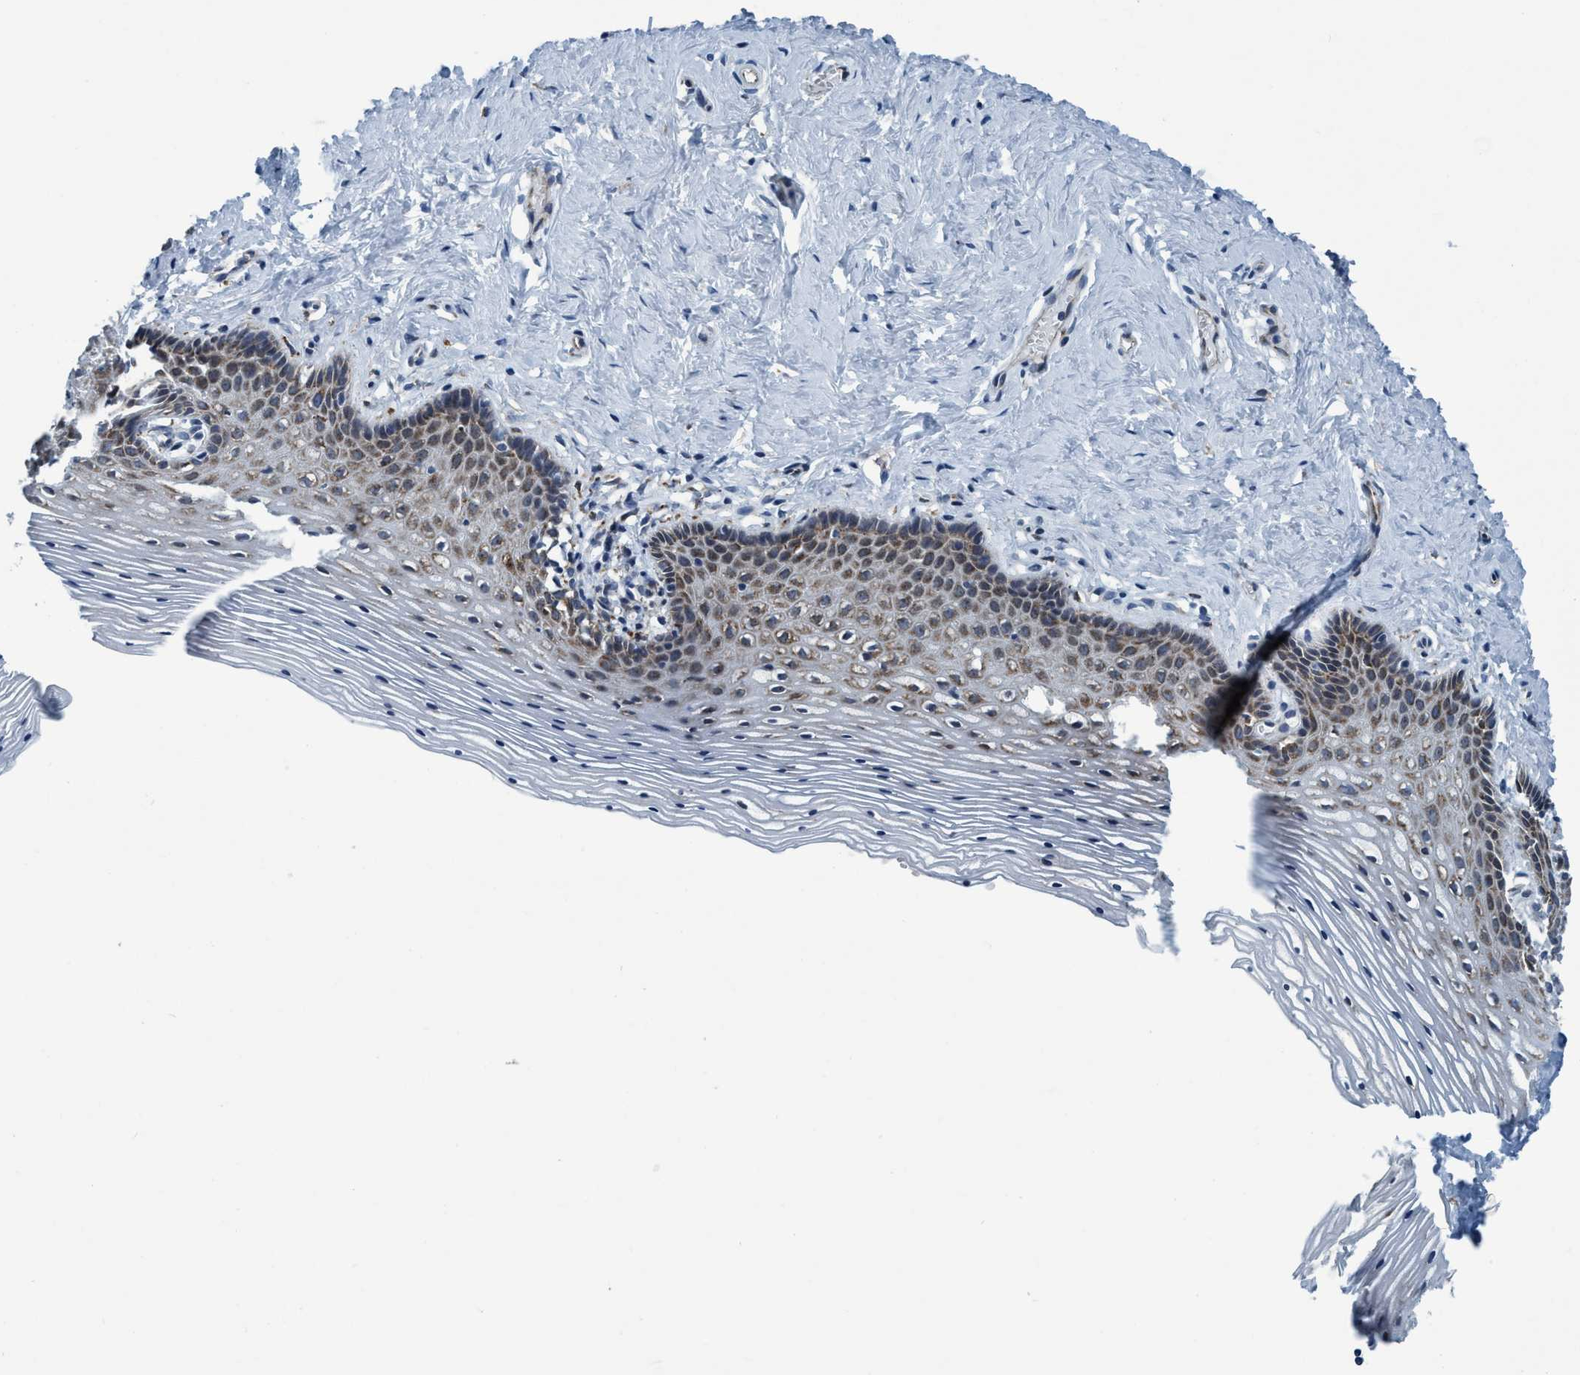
{"staining": {"intensity": "moderate", "quantity": "25%-75%", "location": "cytoplasmic/membranous"}, "tissue": "vagina", "cell_type": "Squamous epithelial cells", "image_type": "normal", "snomed": [{"axis": "morphology", "description": "Normal tissue, NOS"}, {"axis": "topography", "description": "Vagina"}], "caption": "This is a photomicrograph of IHC staining of benign vagina, which shows moderate positivity in the cytoplasmic/membranous of squamous epithelial cells.", "gene": "ARMC9", "patient": {"sex": "female", "age": 32}}